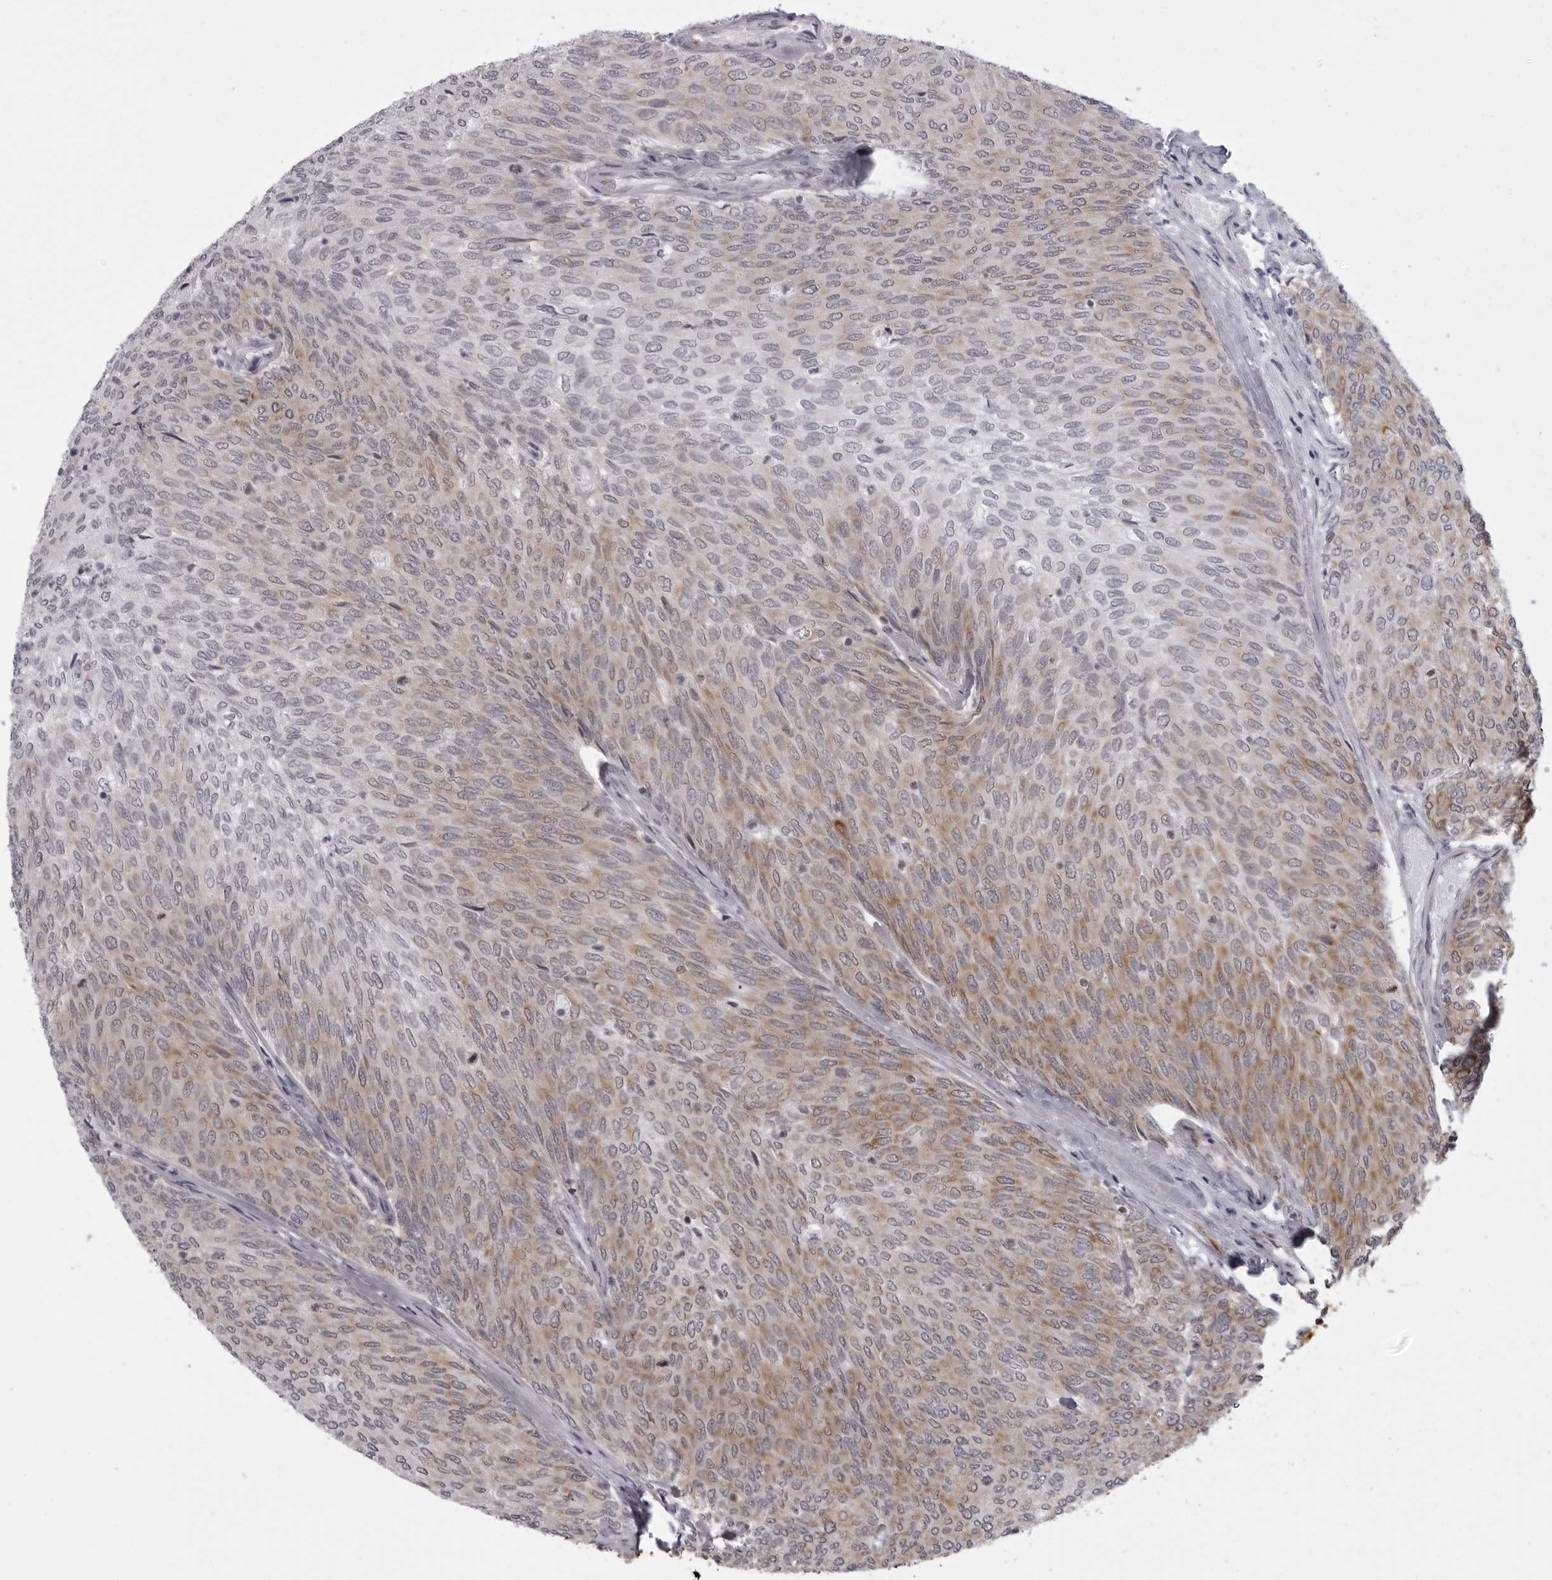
{"staining": {"intensity": "weak", "quantity": ">75%", "location": "cytoplasmic/membranous"}, "tissue": "urothelial cancer", "cell_type": "Tumor cells", "image_type": "cancer", "snomed": [{"axis": "morphology", "description": "Urothelial carcinoma, Low grade"}, {"axis": "topography", "description": "Urinary bladder"}], "caption": "Weak cytoplasmic/membranous positivity is seen in approximately >75% of tumor cells in low-grade urothelial carcinoma. Using DAB (brown) and hematoxylin (blue) stains, captured at high magnification using brightfield microscopy.", "gene": "RTCA", "patient": {"sex": "female", "age": 79}}